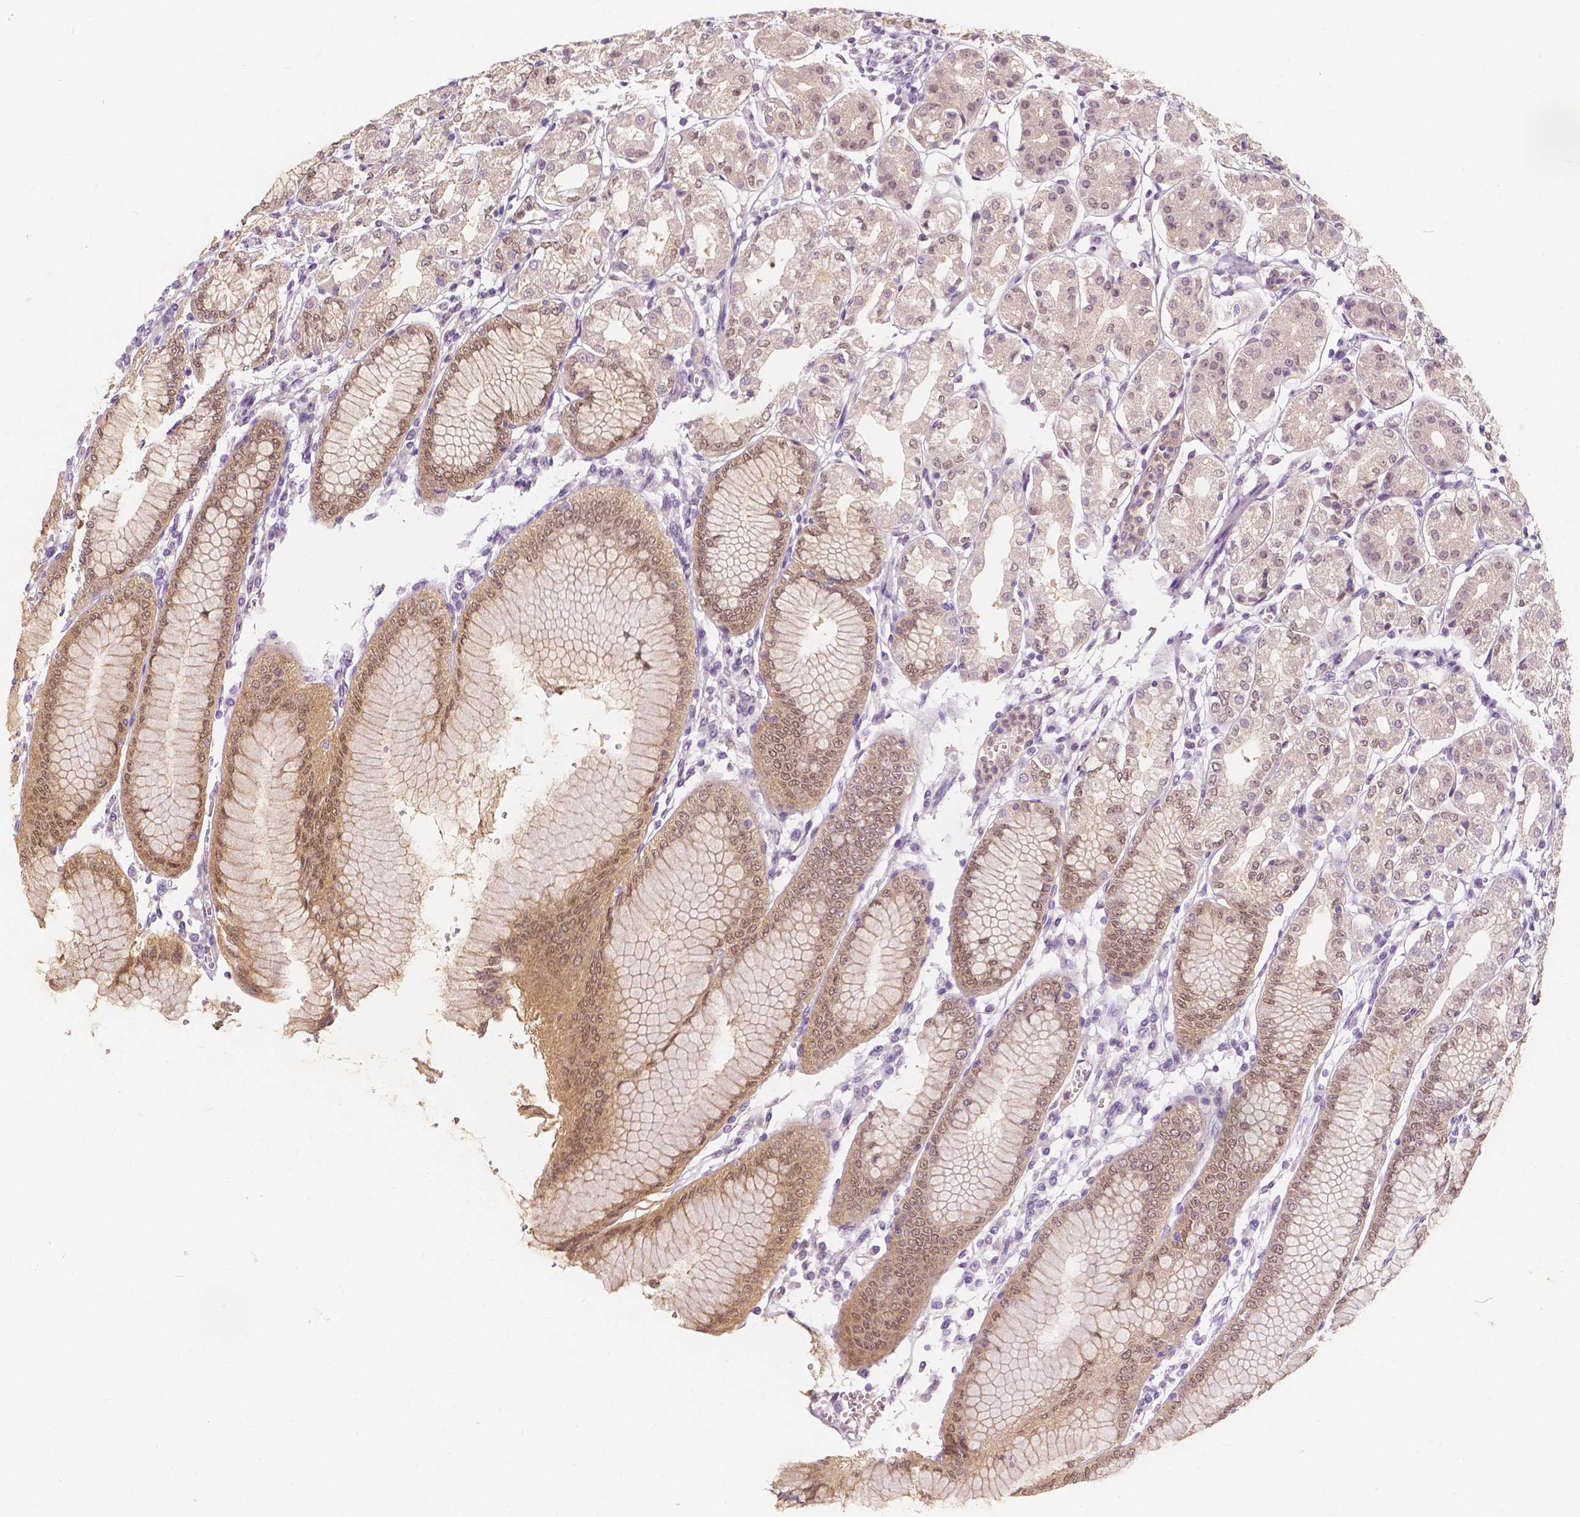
{"staining": {"intensity": "moderate", "quantity": ">75%", "location": "cytoplasmic/membranous,nuclear"}, "tissue": "stomach", "cell_type": "Glandular cells", "image_type": "normal", "snomed": [{"axis": "morphology", "description": "Normal tissue, NOS"}, {"axis": "topography", "description": "Skeletal muscle"}, {"axis": "topography", "description": "Stomach"}], "caption": "An immunohistochemistry (IHC) micrograph of benign tissue is shown. Protein staining in brown labels moderate cytoplasmic/membranous,nuclear positivity in stomach within glandular cells.", "gene": "NAPRT", "patient": {"sex": "female", "age": 57}}